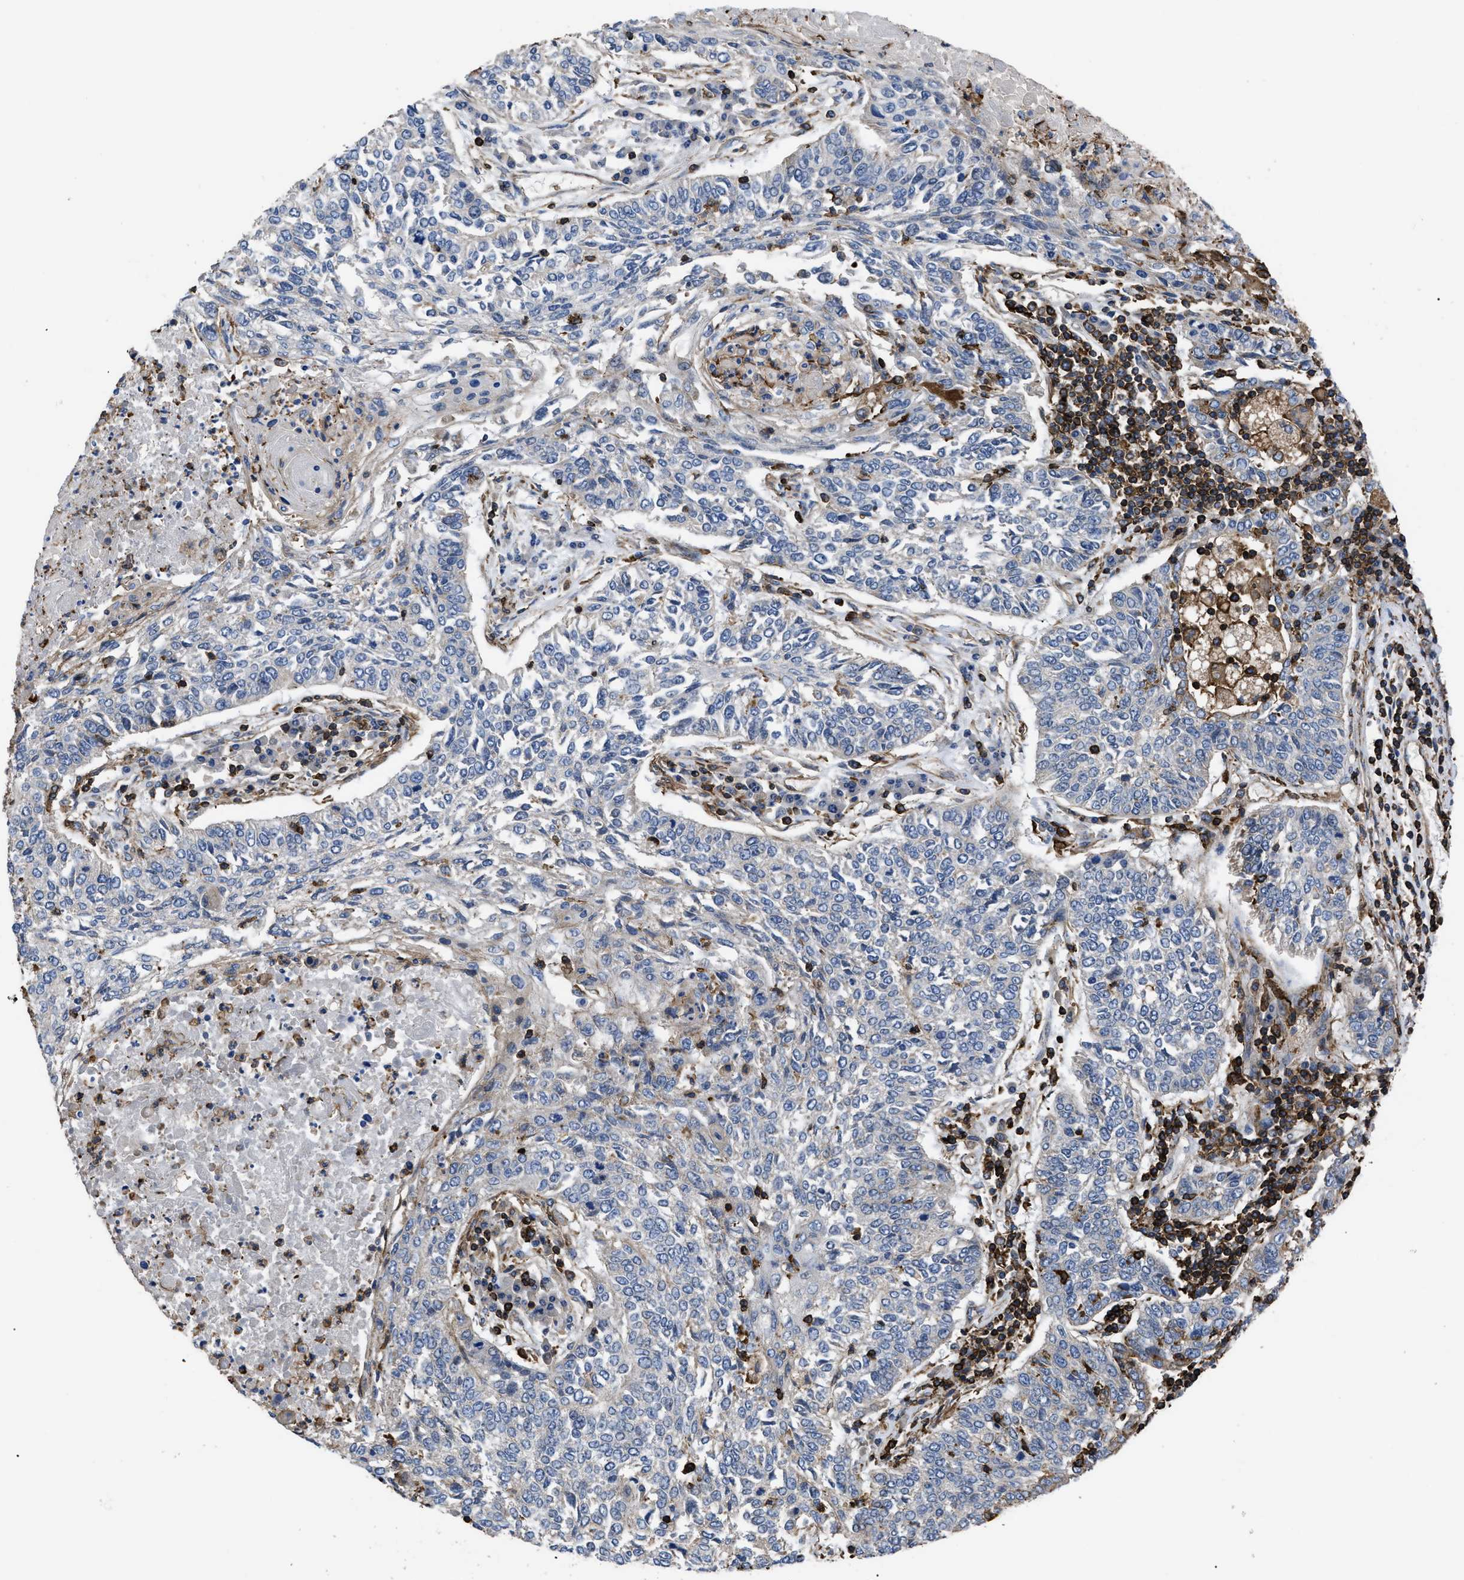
{"staining": {"intensity": "negative", "quantity": "none", "location": "none"}, "tissue": "lung cancer", "cell_type": "Tumor cells", "image_type": "cancer", "snomed": [{"axis": "morphology", "description": "Normal tissue, NOS"}, {"axis": "morphology", "description": "Squamous cell carcinoma, NOS"}, {"axis": "topography", "description": "Cartilage tissue"}, {"axis": "topography", "description": "Bronchus"}, {"axis": "topography", "description": "Lung"}], "caption": "This is a photomicrograph of immunohistochemistry staining of lung cancer, which shows no positivity in tumor cells.", "gene": "SCUBE2", "patient": {"sex": "female", "age": 49}}